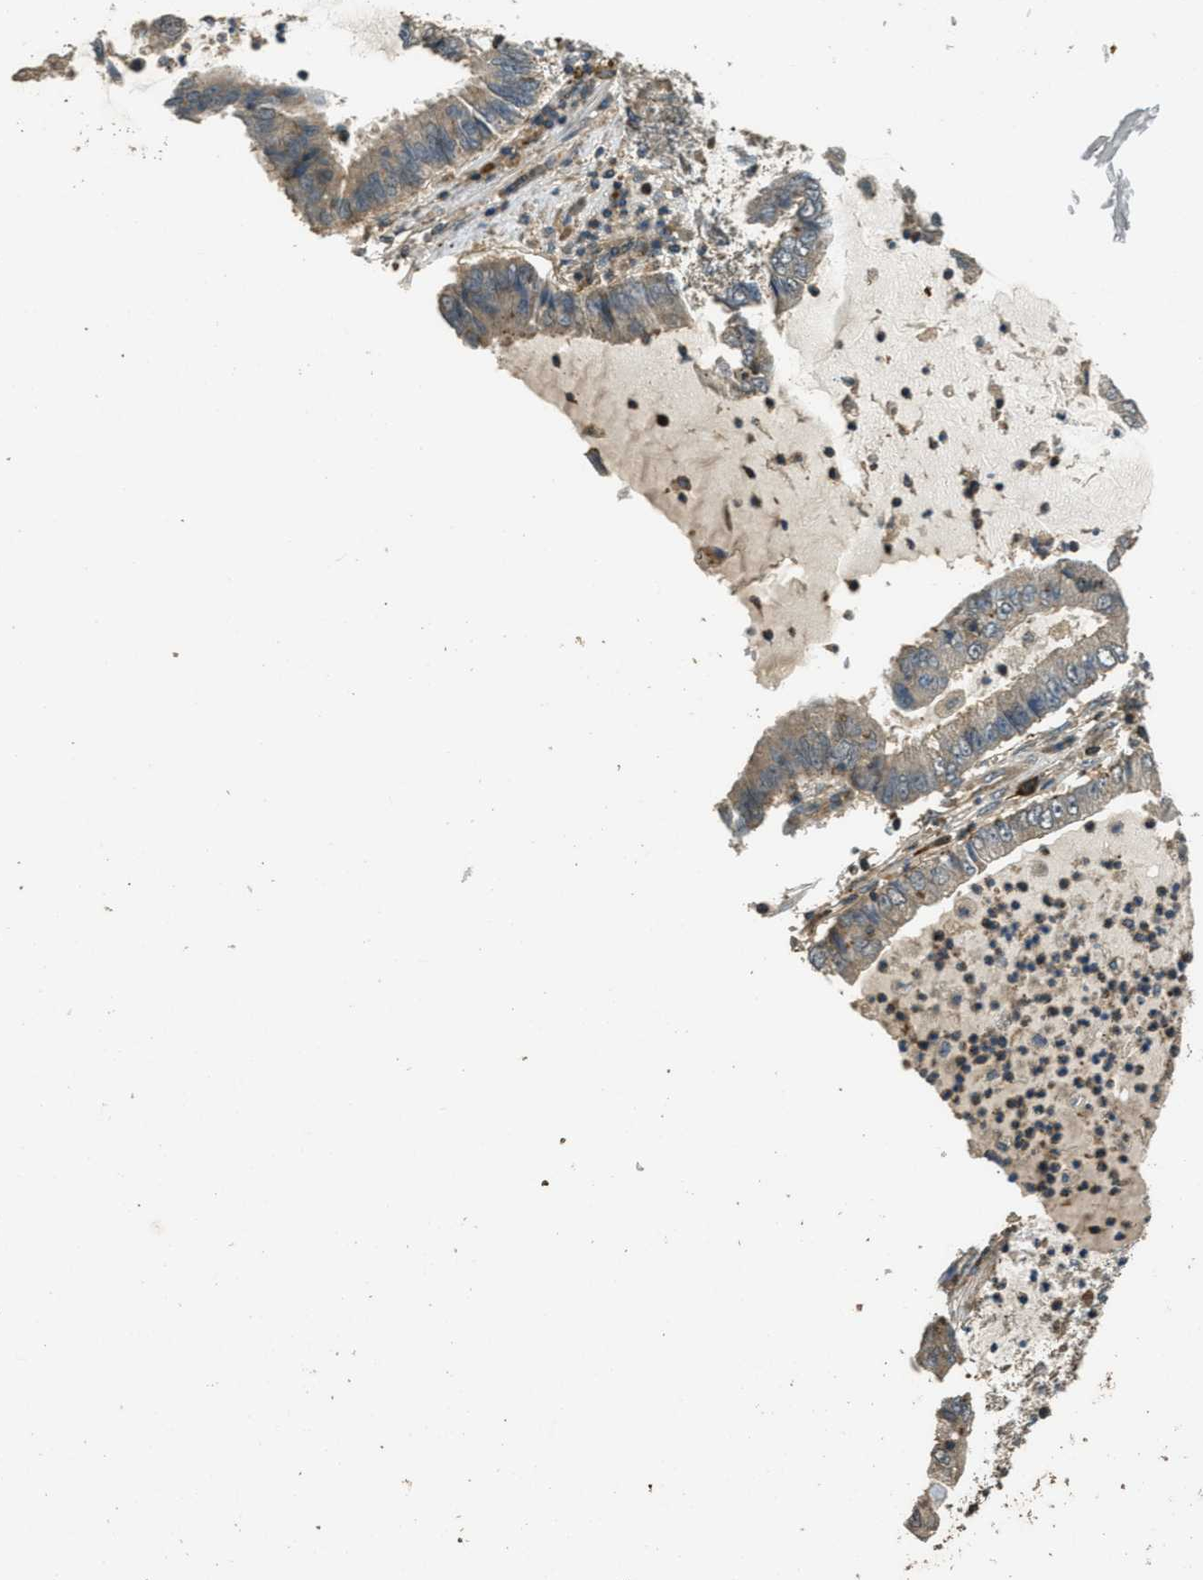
{"staining": {"intensity": "weak", "quantity": "<25%", "location": "cytoplasmic/membranous"}, "tissue": "lung cancer", "cell_type": "Tumor cells", "image_type": "cancer", "snomed": [{"axis": "morphology", "description": "Adenocarcinoma, NOS"}, {"axis": "topography", "description": "Lung"}], "caption": "IHC photomicrograph of neoplastic tissue: human lung cancer stained with DAB demonstrates no significant protein expression in tumor cells. Nuclei are stained in blue.", "gene": "PPP6R3", "patient": {"sex": "female", "age": 51}}